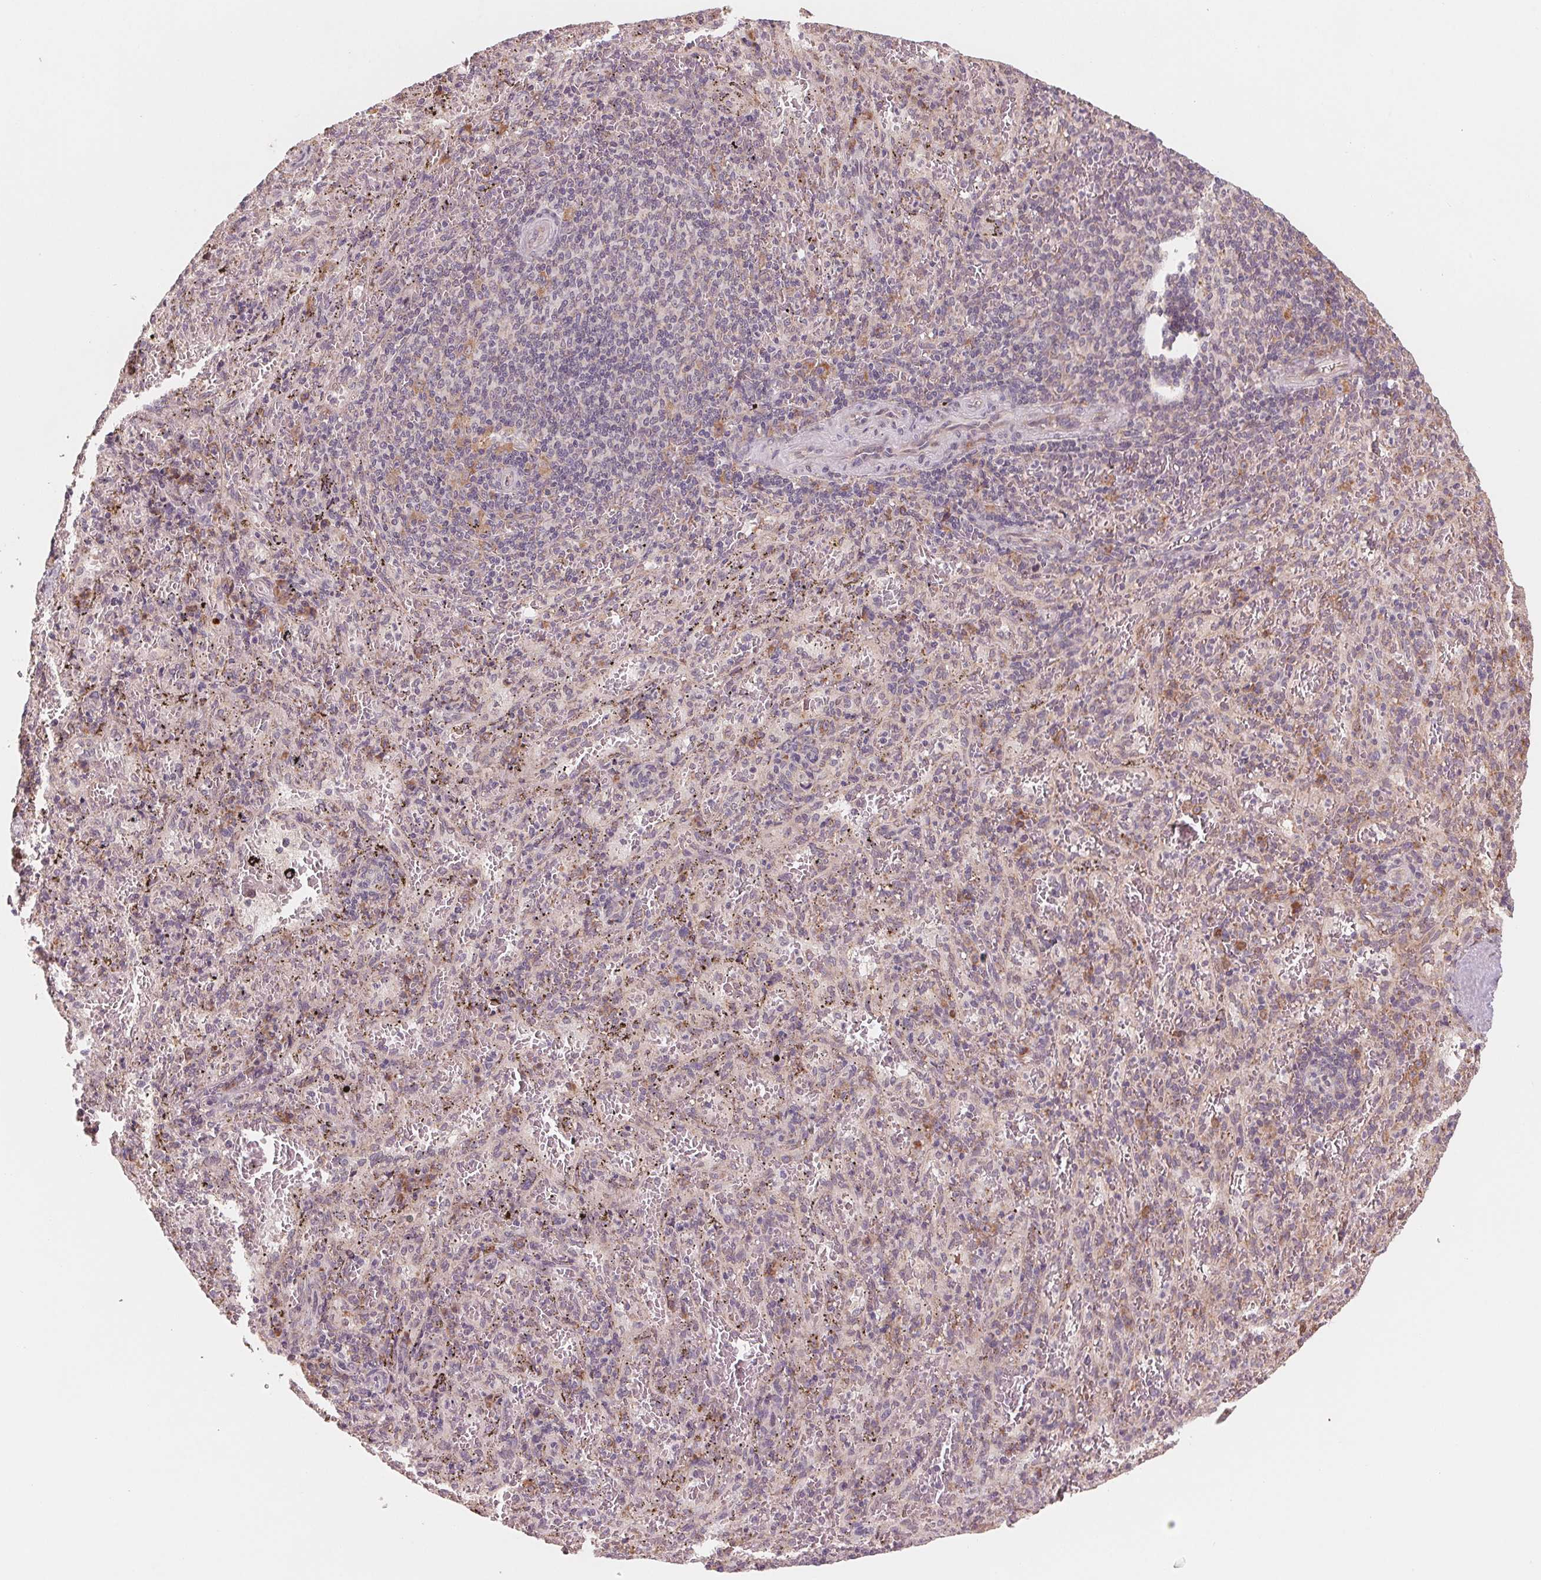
{"staining": {"intensity": "weak", "quantity": "<25%", "location": "cytoplasmic/membranous"}, "tissue": "spleen", "cell_type": "Cells in red pulp", "image_type": "normal", "snomed": [{"axis": "morphology", "description": "Normal tissue, NOS"}, {"axis": "topography", "description": "Spleen"}], "caption": "The immunohistochemistry (IHC) histopathology image has no significant staining in cells in red pulp of spleen. Brightfield microscopy of immunohistochemistry stained with DAB (brown) and hematoxylin (blue), captured at high magnification.", "gene": "GIGYF2", "patient": {"sex": "male", "age": 57}}